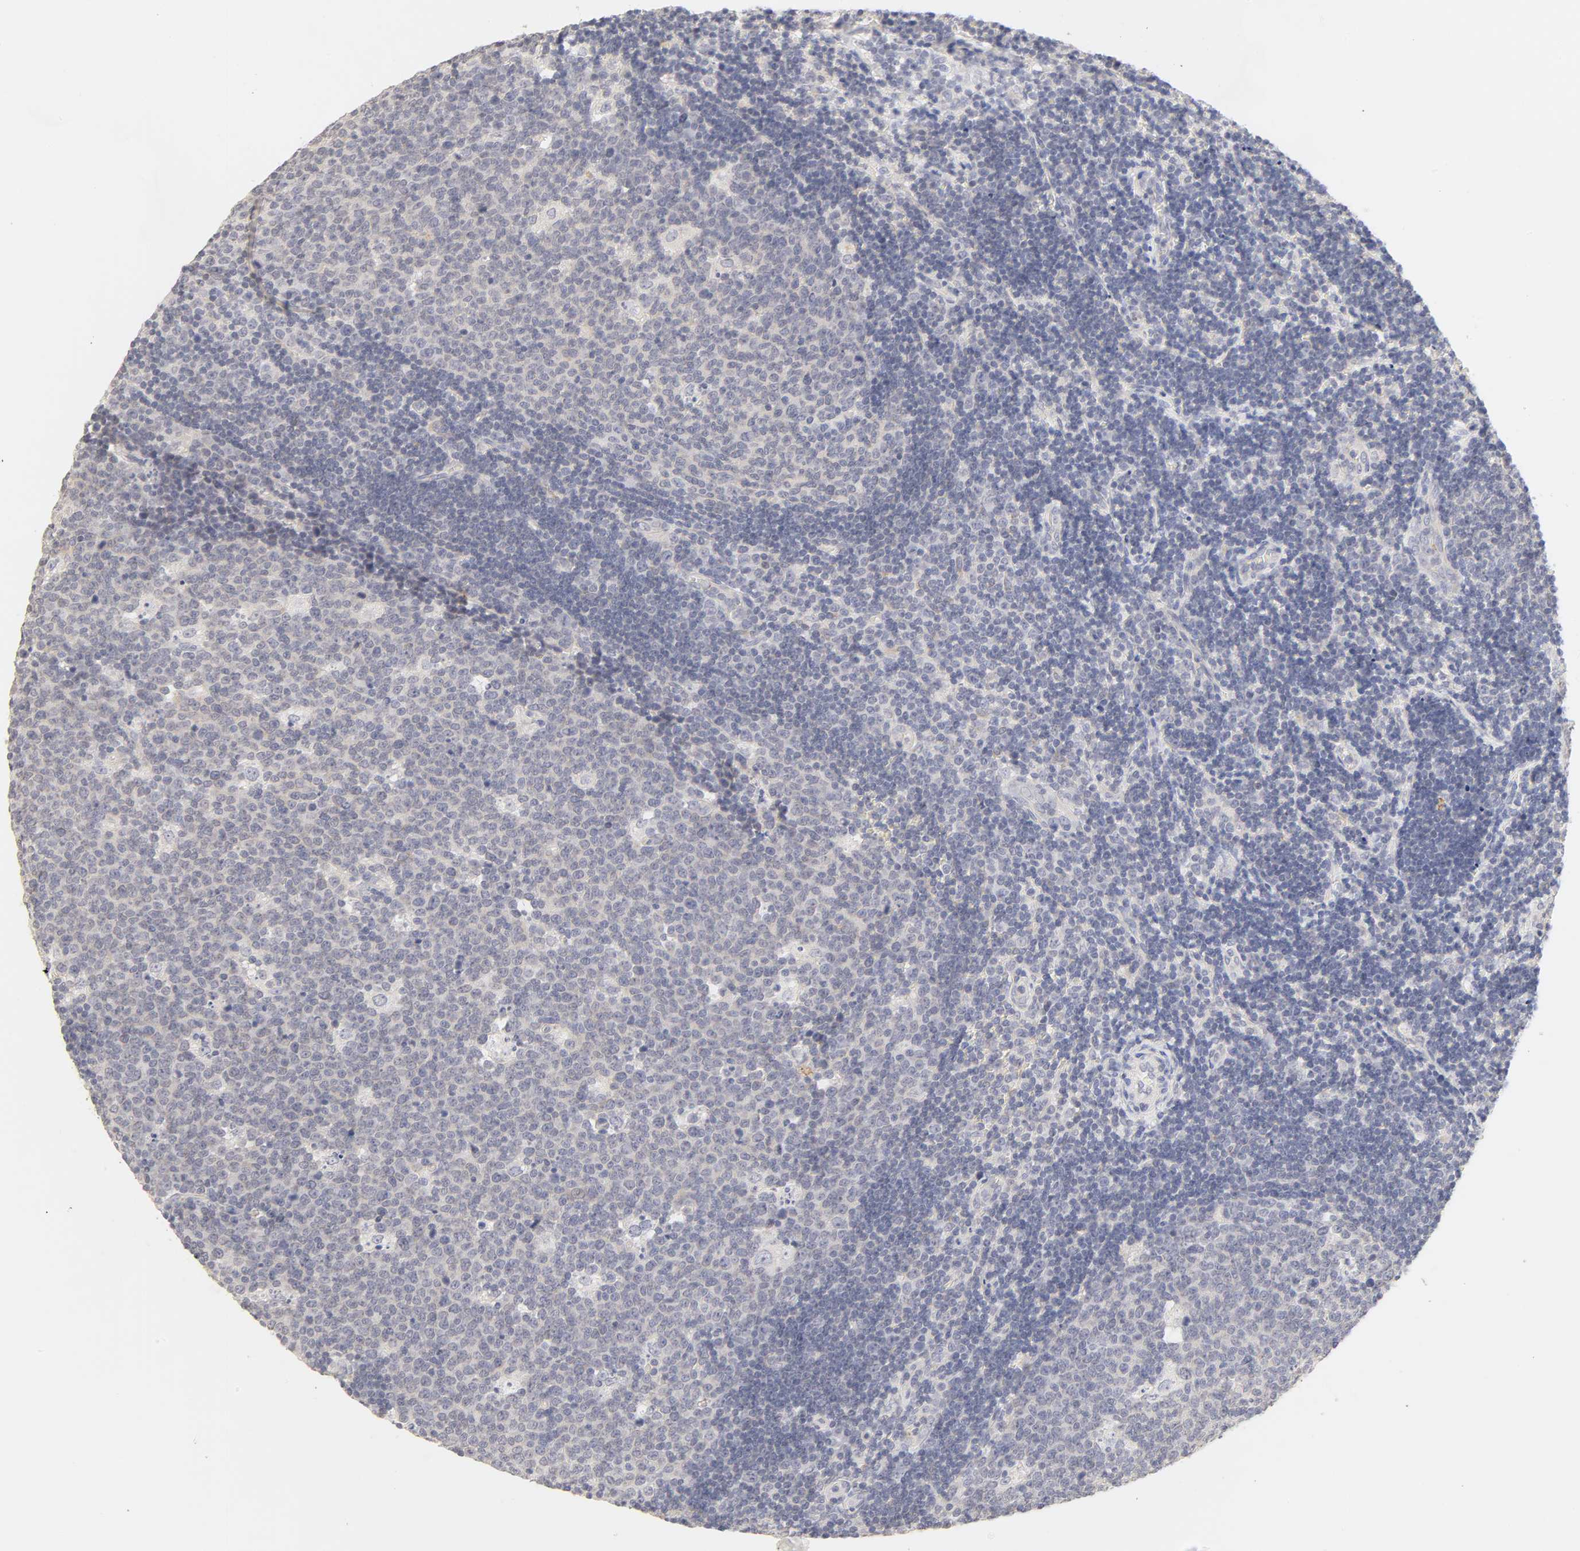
{"staining": {"intensity": "negative", "quantity": "none", "location": "none"}, "tissue": "lymph node", "cell_type": "Germinal center cells", "image_type": "normal", "snomed": [{"axis": "morphology", "description": "Normal tissue, NOS"}, {"axis": "topography", "description": "Lymph node"}, {"axis": "topography", "description": "Salivary gland"}], "caption": "IHC of unremarkable human lymph node demonstrates no staining in germinal center cells. The staining was performed using DAB (3,3'-diaminobenzidine) to visualize the protein expression in brown, while the nuclei were stained in blue with hematoxylin (Magnification: 20x).", "gene": "CYP4B1", "patient": {"sex": "male", "age": 8}}